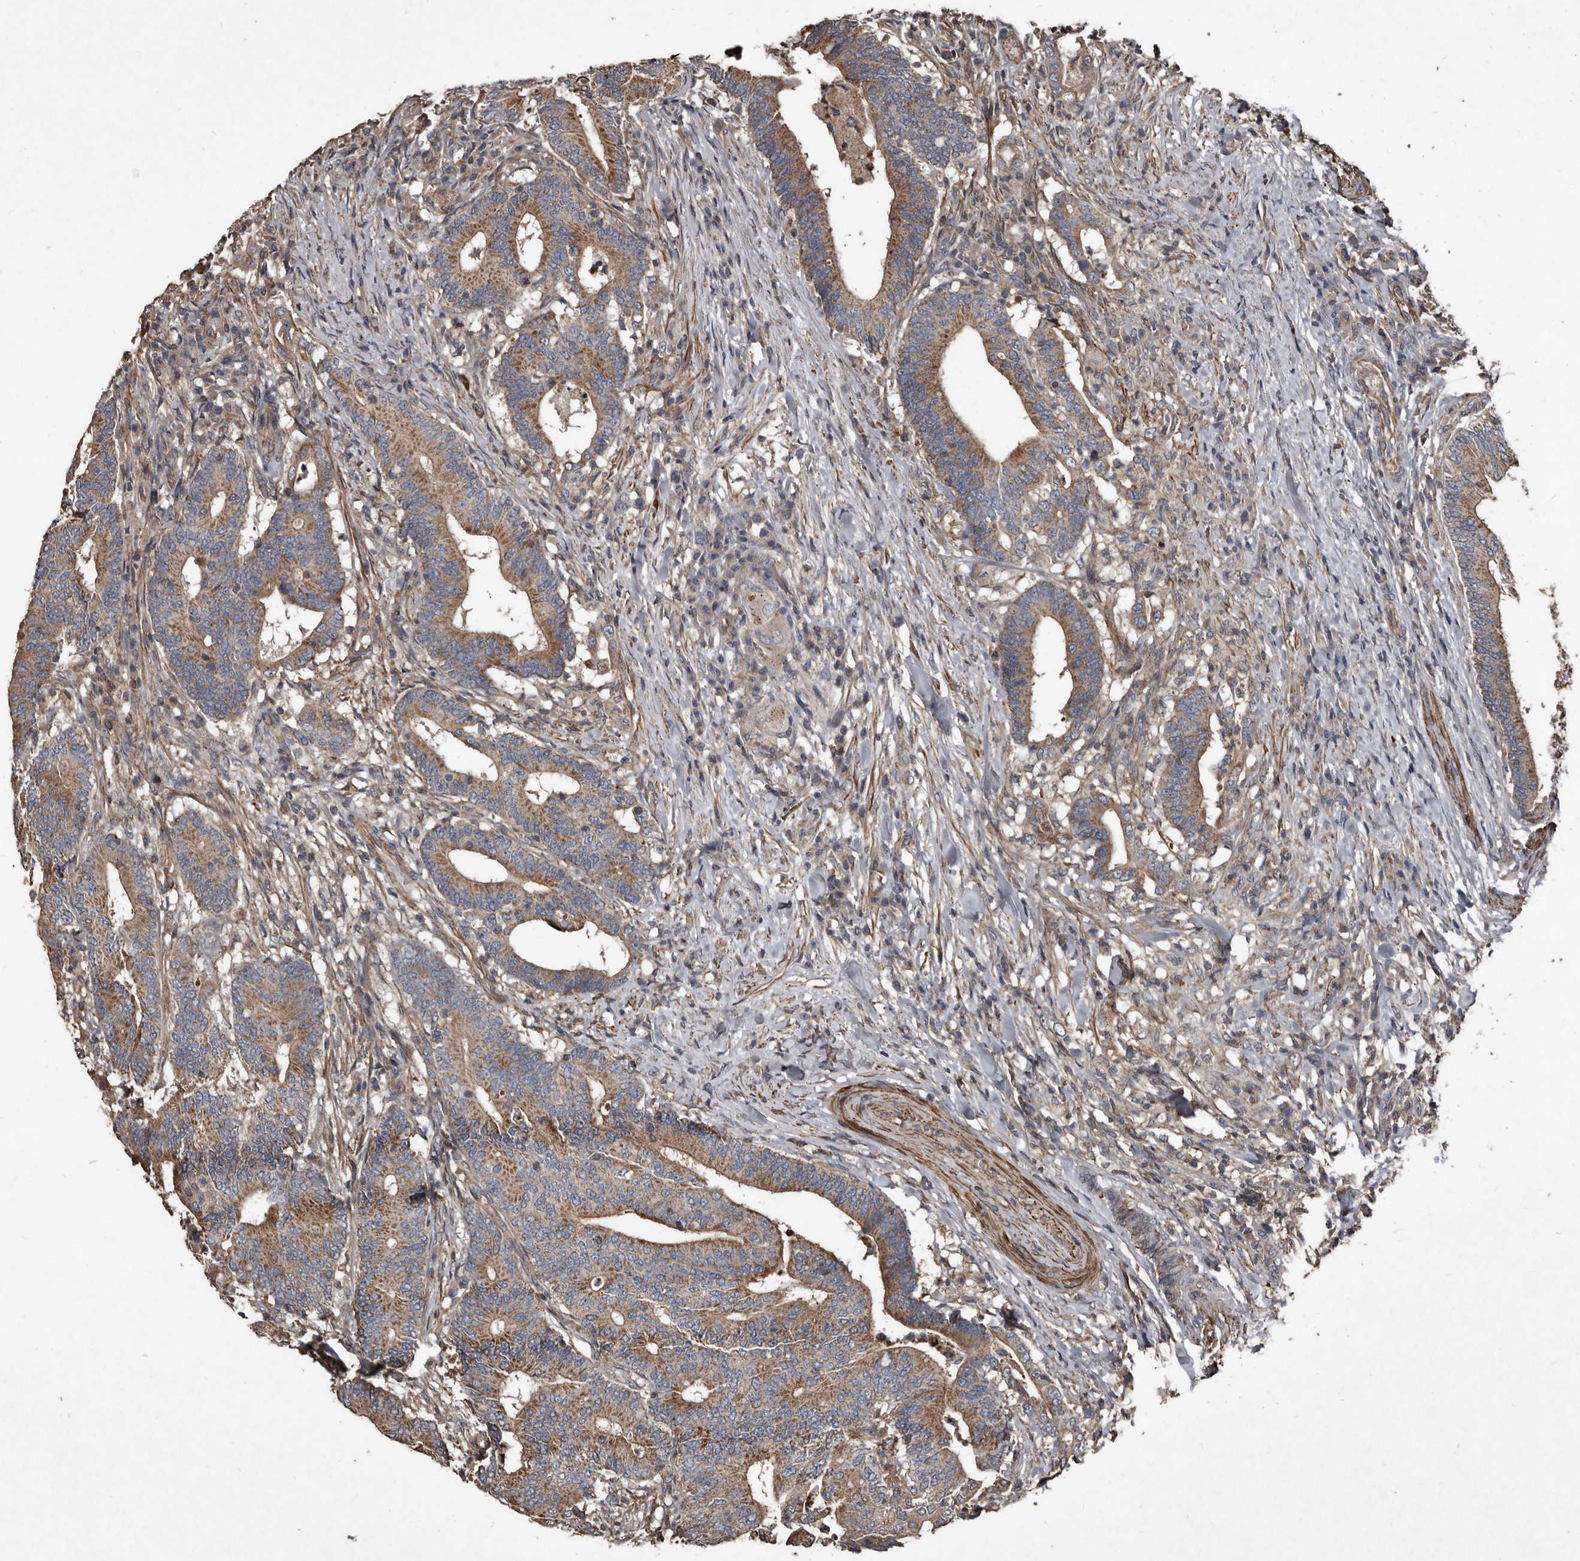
{"staining": {"intensity": "moderate", "quantity": ">75%", "location": "cytoplasmic/membranous"}, "tissue": "colorectal cancer", "cell_type": "Tumor cells", "image_type": "cancer", "snomed": [{"axis": "morphology", "description": "Adenocarcinoma, NOS"}, {"axis": "topography", "description": "Colon"}], "caption": "Immunohistochemistry (IHC) of colorectal adenocarcinoma exhibits medium levels of moderate cytoplasmic/membranous expression in about >75% of tumor cells.", "gene": "GREB1", "patient": {"sex": "female", "age": 66}}